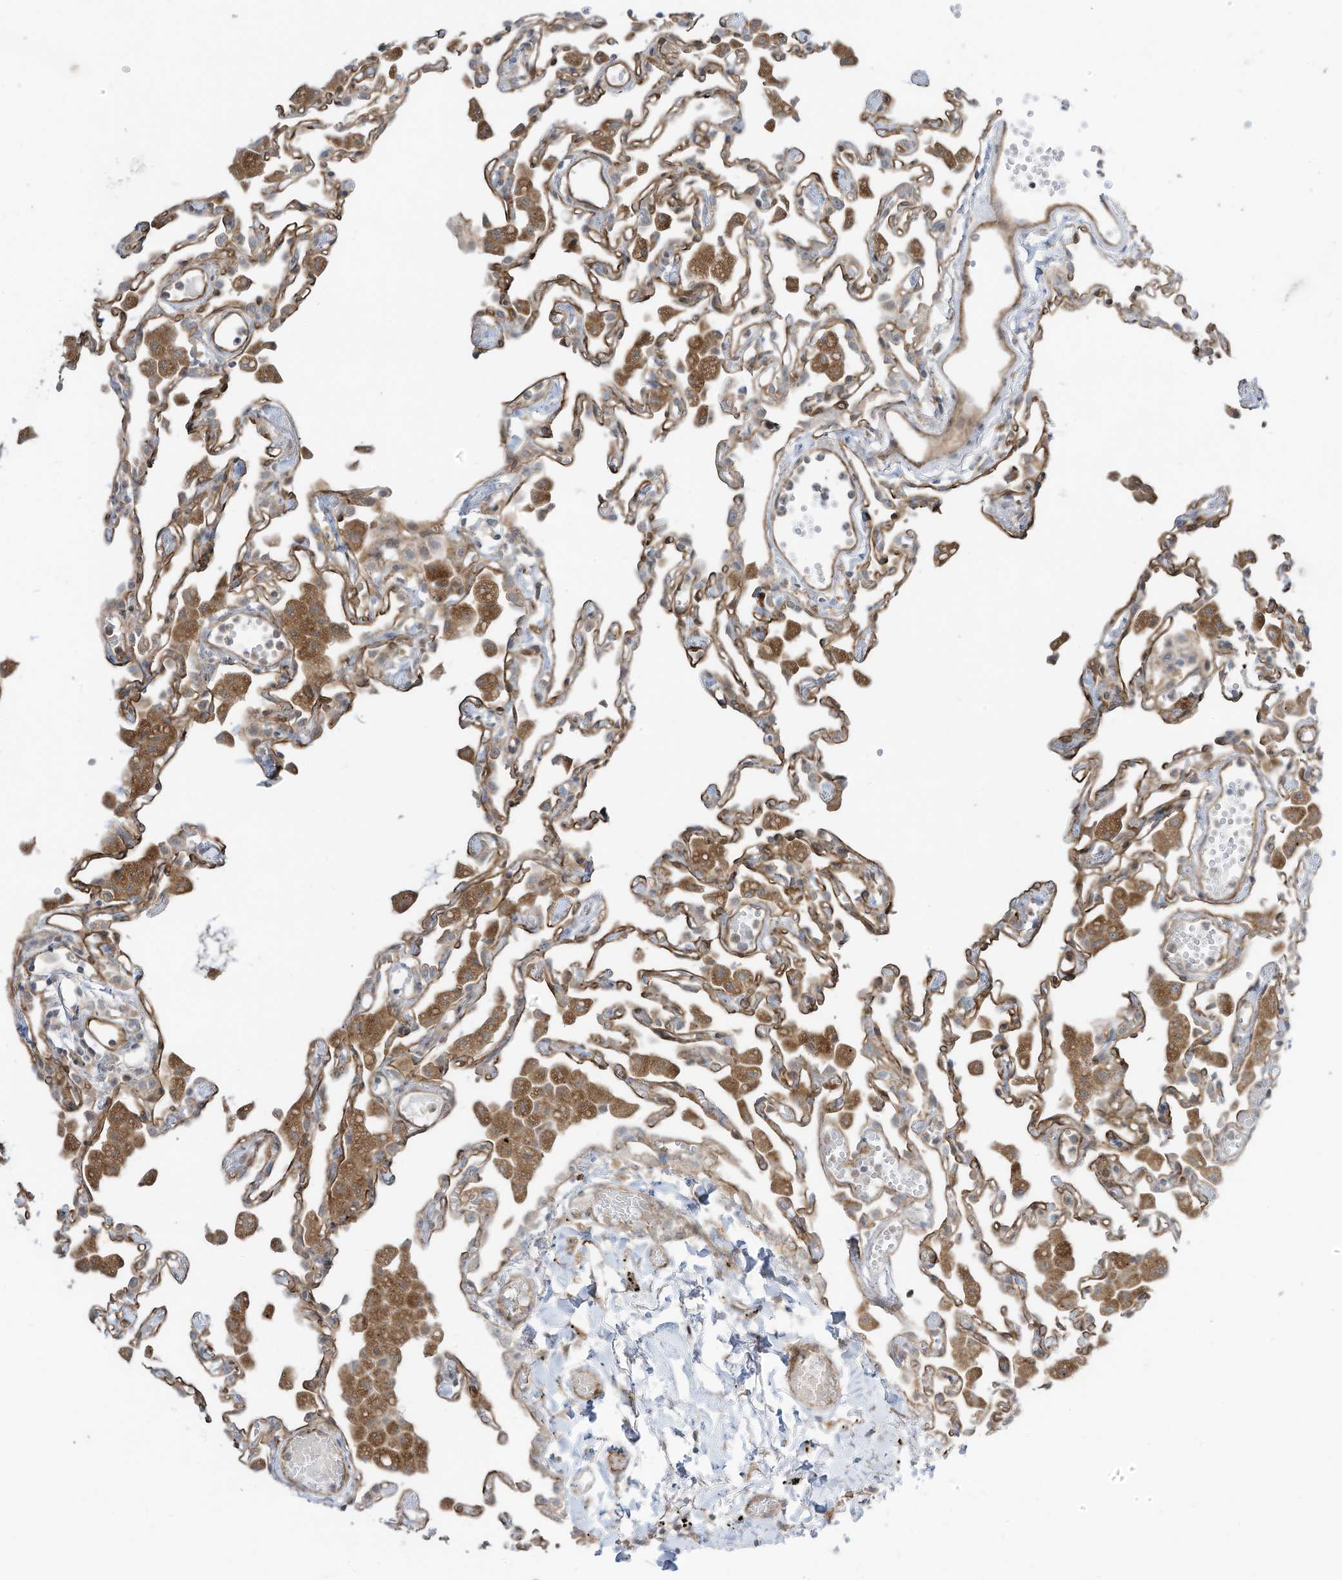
{"staining": {"intensity": "moderate", "quantity": "25%-75%", "location": "cytoplasmic/membranous"}, "tissue": "lung", "cell_type": "Alveolar cells", "image_type": "normal", "snomed": [{"axis": "morphology", "description": "Normal tissue, NOS"}, {"axis": "topography", "description": "Bronchus"}, {"axis": "topography", "description": "Lung"}], "caption": "Immunohistochemical staining of benign lung displays moderate cytoplasmic/membranous protein positivity in about 25%-75% of alveolar cells.", "gene": "DZIP3", "patient": {"sex": "female", "age": 49}}